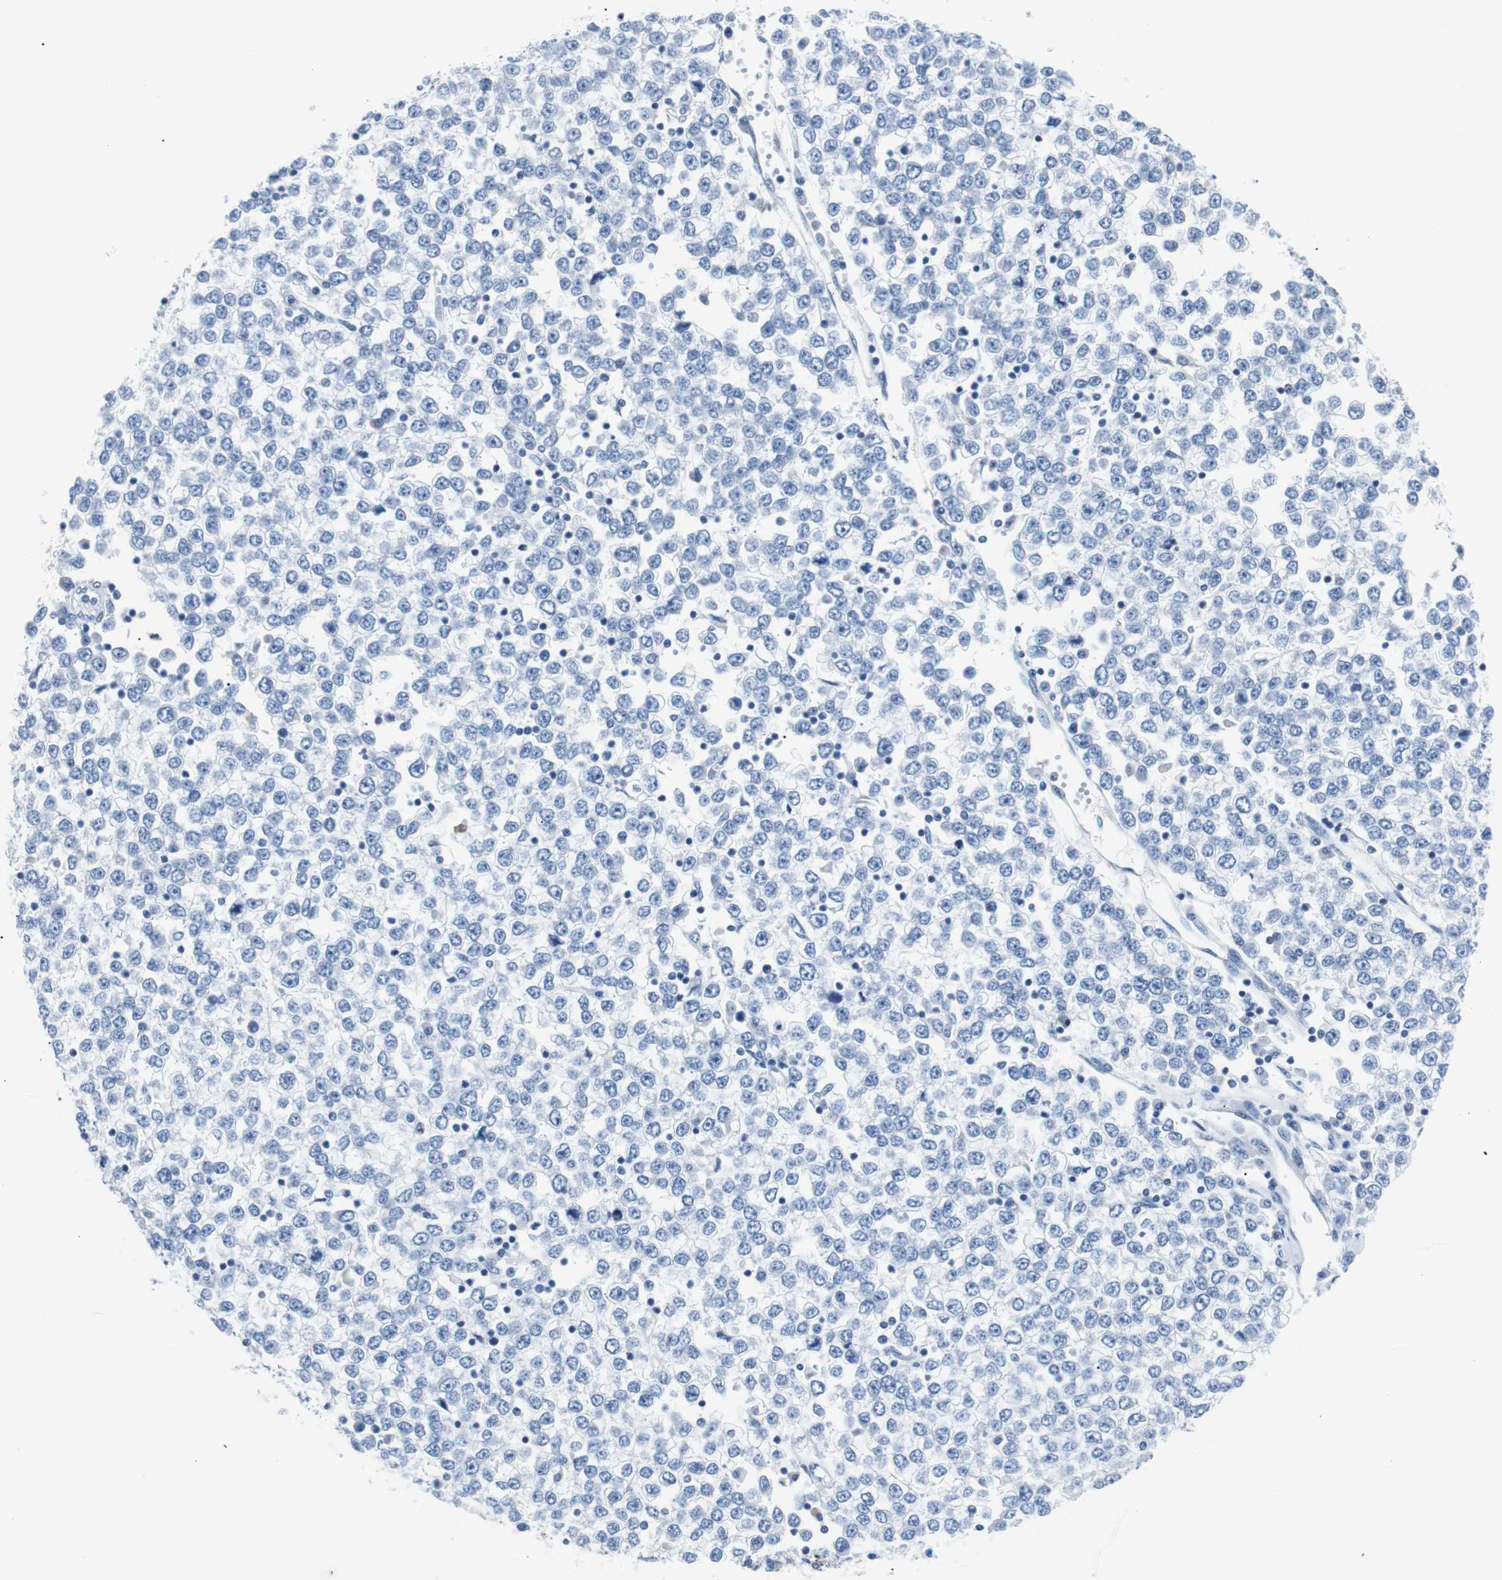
{"staining": {"intensity": "negative", "quantity": "none", "location": "none"}, "tissue": "testis cancer", "cell_type": "Tumor cells", "image_type": "cancer", "snomed": [{"axis": "morphology", "description": "Seminoma, NOS"}, {"axis": "topography", "description": "Testis"}], "caption": "A photomicrograph of seminoma (testis) stained for a protein shows no brown staining in tumor cells. Brightfield microscopy of immunohistochemistry stained with DAB (brown) and hematoxylin (blue), captured at high magnification.", "gene": "JUN", "patient": {"sex": "male", "age": 65}}